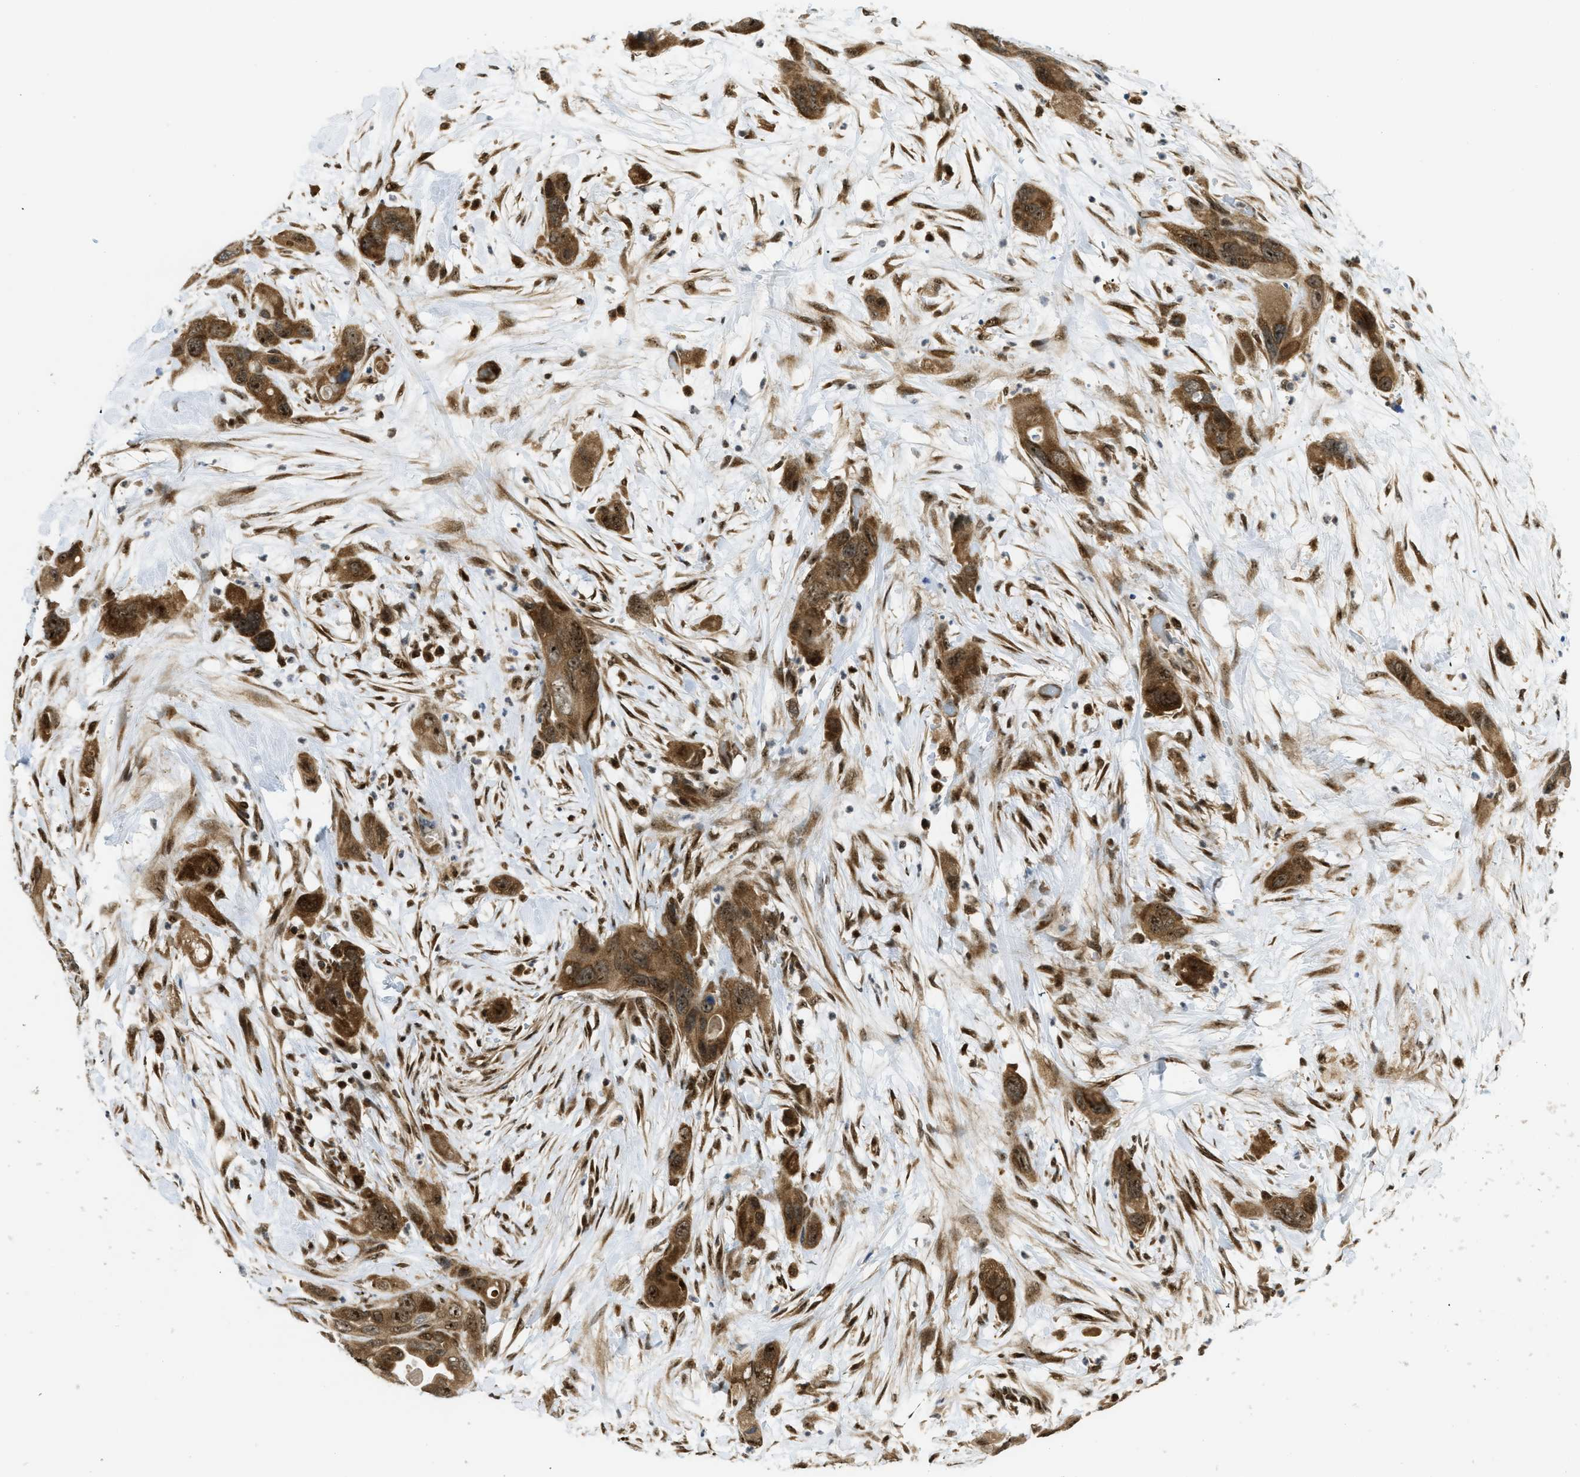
{"staining": {"intensity": "strong", "quantity": ">75%", "location": "cytoplasmic/membranous"}, "tissue": "pancreatic cancer", "cell_type": "Tumor cells", "image_type": "cancer", "snomed": [{"axis": "morphology", "description": "Adenocarcinoma, NOS"}, {"axis": "topography", "description": "Pancreas"}], "caption": "Immunohistochemistry (IHC) of human adenocarcinoma (pancreatic) exhibits high levels of strong cytoplasmic/membranous positivity in about >75% of tumor cells.", "gene": "TACC1", "patient": {"sex": "female", "age": 71}}